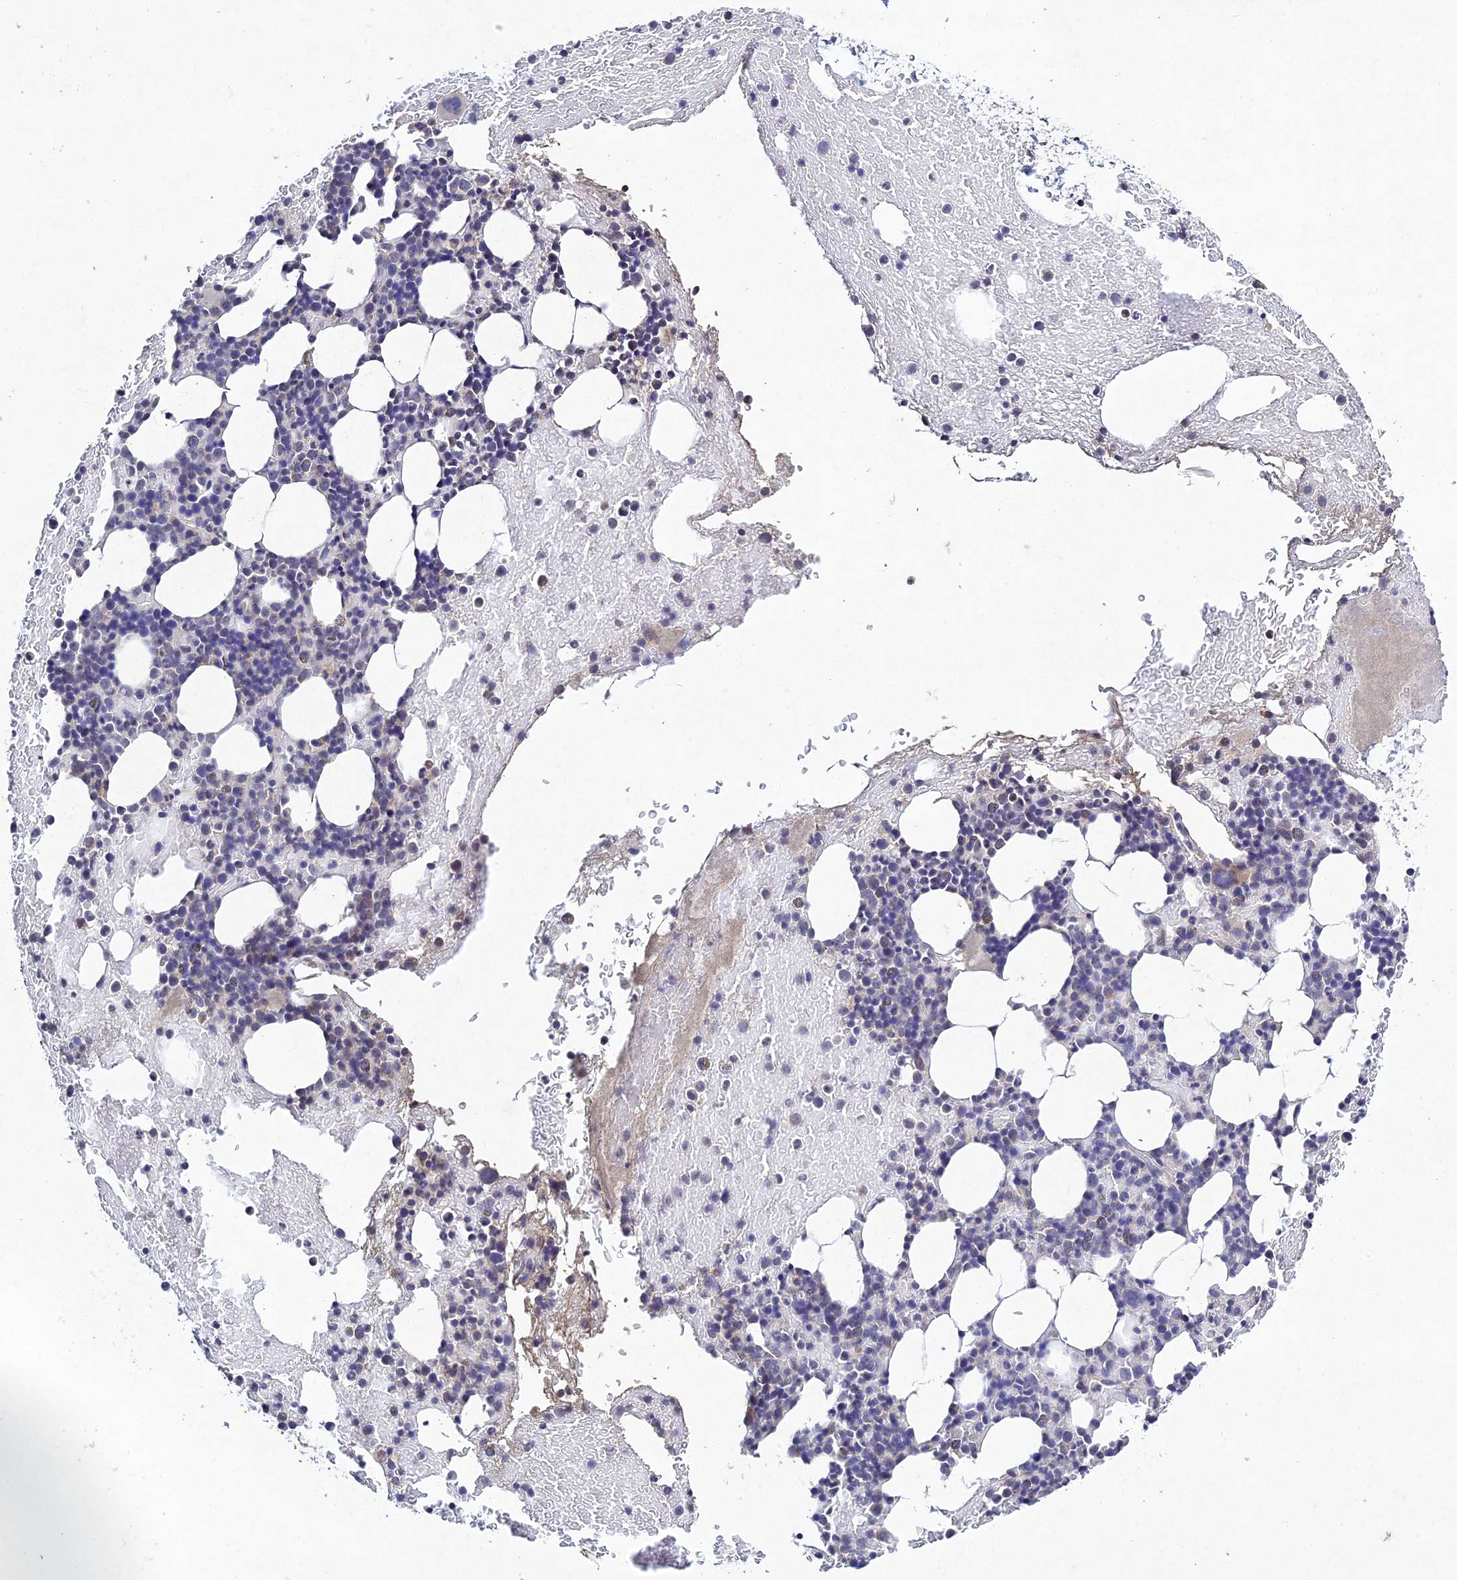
{"staining": {"intensity": "negative", "quantity": "none", "location": "none"}, "tissue": "bone marrow", "cell_type": "Hematopoietic cells", "image_type": "normal", "snomed": [{"axis": "morphology", "description": "Normal tissue, NOS"}, {"axis": "topography", "description": "Bone marrow"}], "caption": "Immunohistochemical staining of unremarkable bone marrow exhibits no significant positivity in hematopoietic cells.", "gene": "CHST5", "patient": {"sex": "male", "age": 57}}